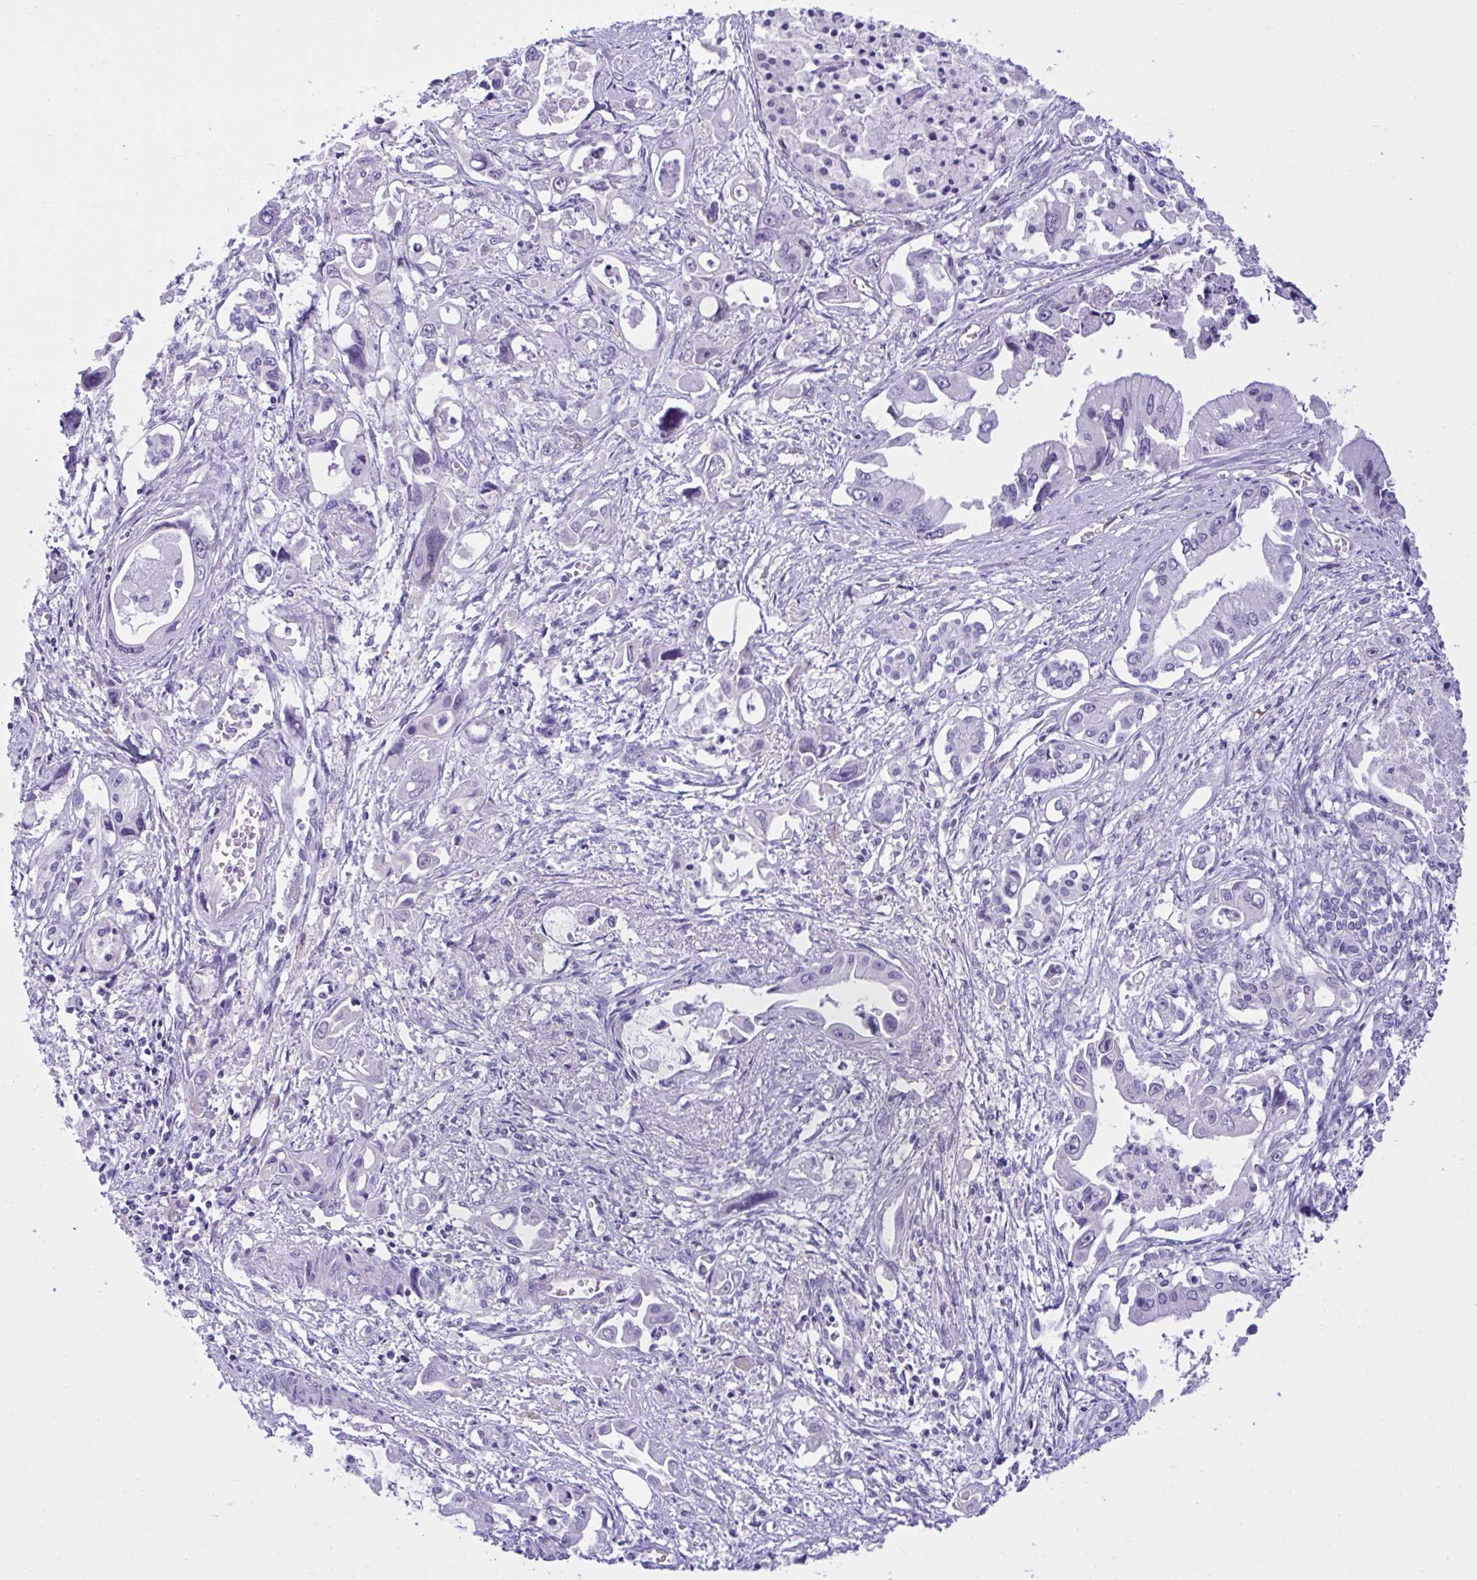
{"staining": {"intensity": "negative", "quantity": "none", "location": "none"}, "tissue": "pancreatic cancer", "cell_type": "Tumor cells", "image_type": "cancer", "snomed": [{"axis": "morphology", "description": "Adenocarcinoma, NOS"}, {"axis": "topography", "description": "Pancreas"}], "caption": "This histopathology image is of pancreatic adenocarcinoma stained with immunohistochemistry to label a protein in brown with the nuclei are counter-stained blue. There is no staining in tumor cells.", "gene": "PGM2L1", "patient": {"sex": "male", "age": 84}}